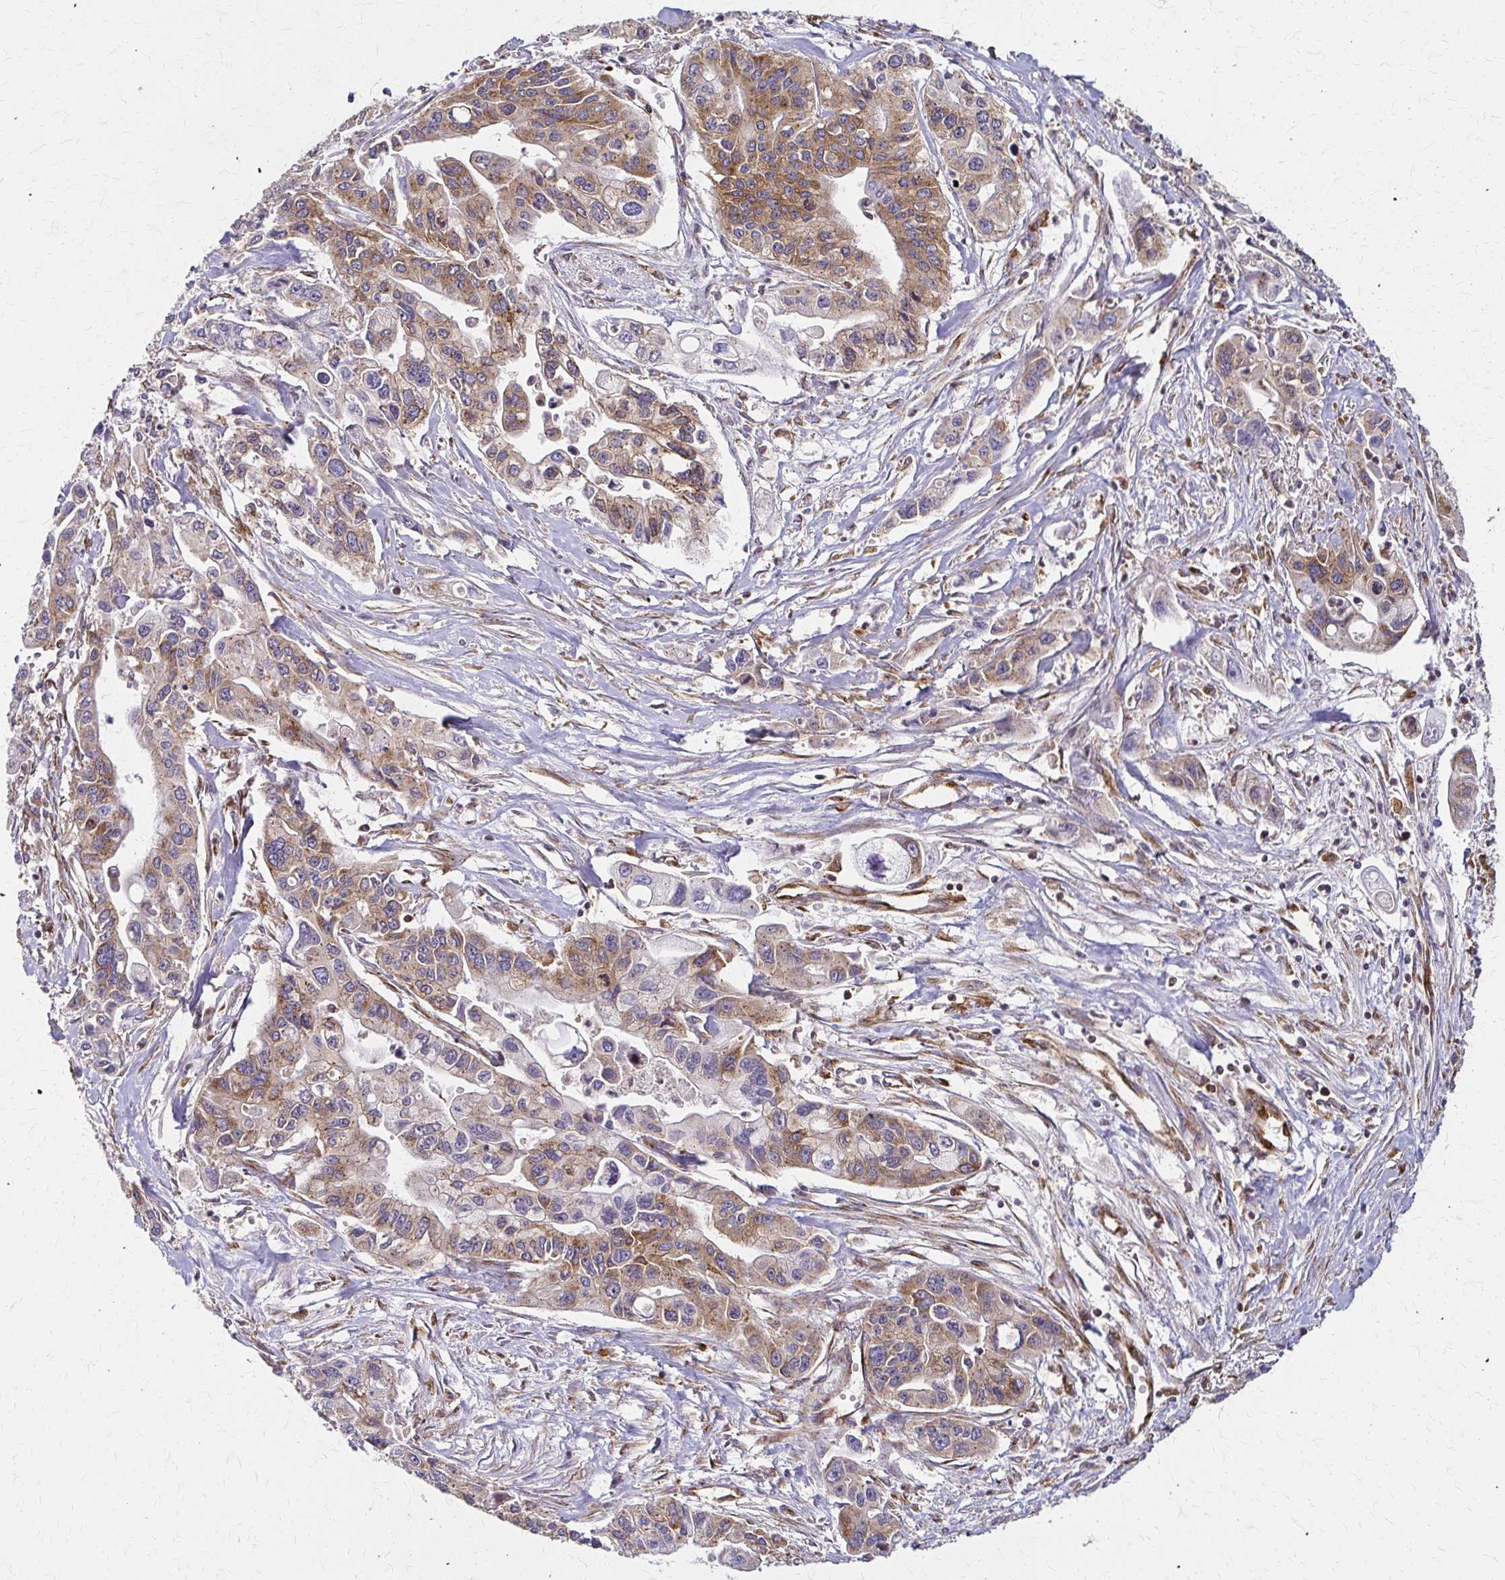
{"staining": {"intensity": "moderate", "quantity": ">75%", "location": "cytoplasmic/membranous"}, "tissue": "pancreatic cancer", "cell_type": "Tumor cells", "image_type": "cancer", "snomed": [{"axis": "morphology", "description": "Adenocarcinoma, NOS"}, {"axis": "topography", "description": "Pancreas"}], "caption": "IHC image of neoplastic tissue: adenocarcinoma (pancreatic) stained using immunohistochemistry (IHC) reveals medium levels of moderate protein expression localized specifically in the cytoplasmic/membranous of tumor cells, appearing as a cytoplasmic/membranous brown color.", "gene": "WASF2", "patient": {"sex": "male", "age": 62}}